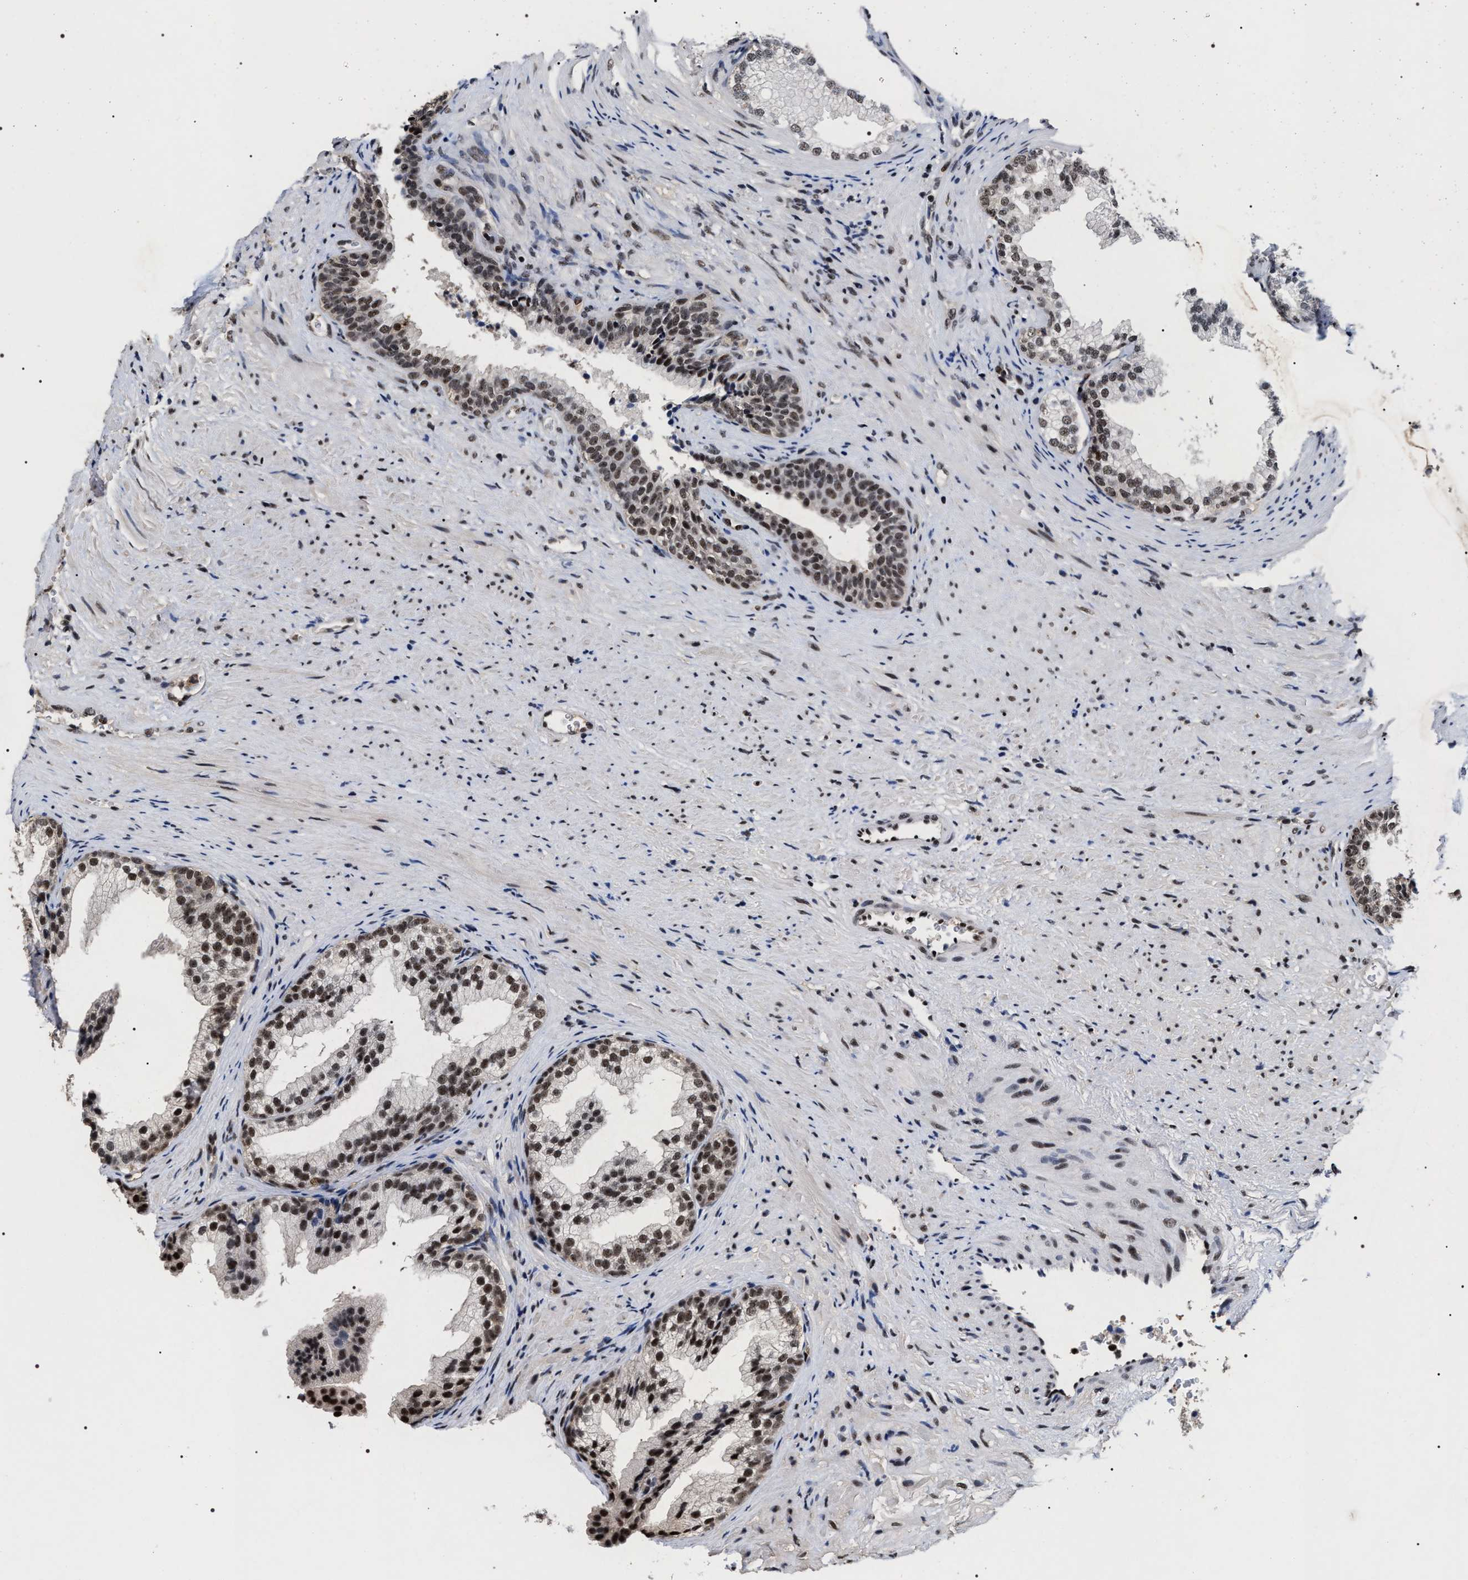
{"staining": {"intensity": "moderate", "quantity": "25%-75%", "location": "nuclear"}, "tissue": "prostate", "cell_type": "Glandular cells", "image_type": "normal", "snomed": [{"axis": "morphology", "description": "Normal tissue, NOS"}, {"axis": "topography", "description": "Prostate"}], "caption": "A brown stain shows moderate nuclear expression of a protein in glandular cells of unremarkable human prostate.", "gene": "RRP1B", "patient": {"sex": "male", "age": 76}}